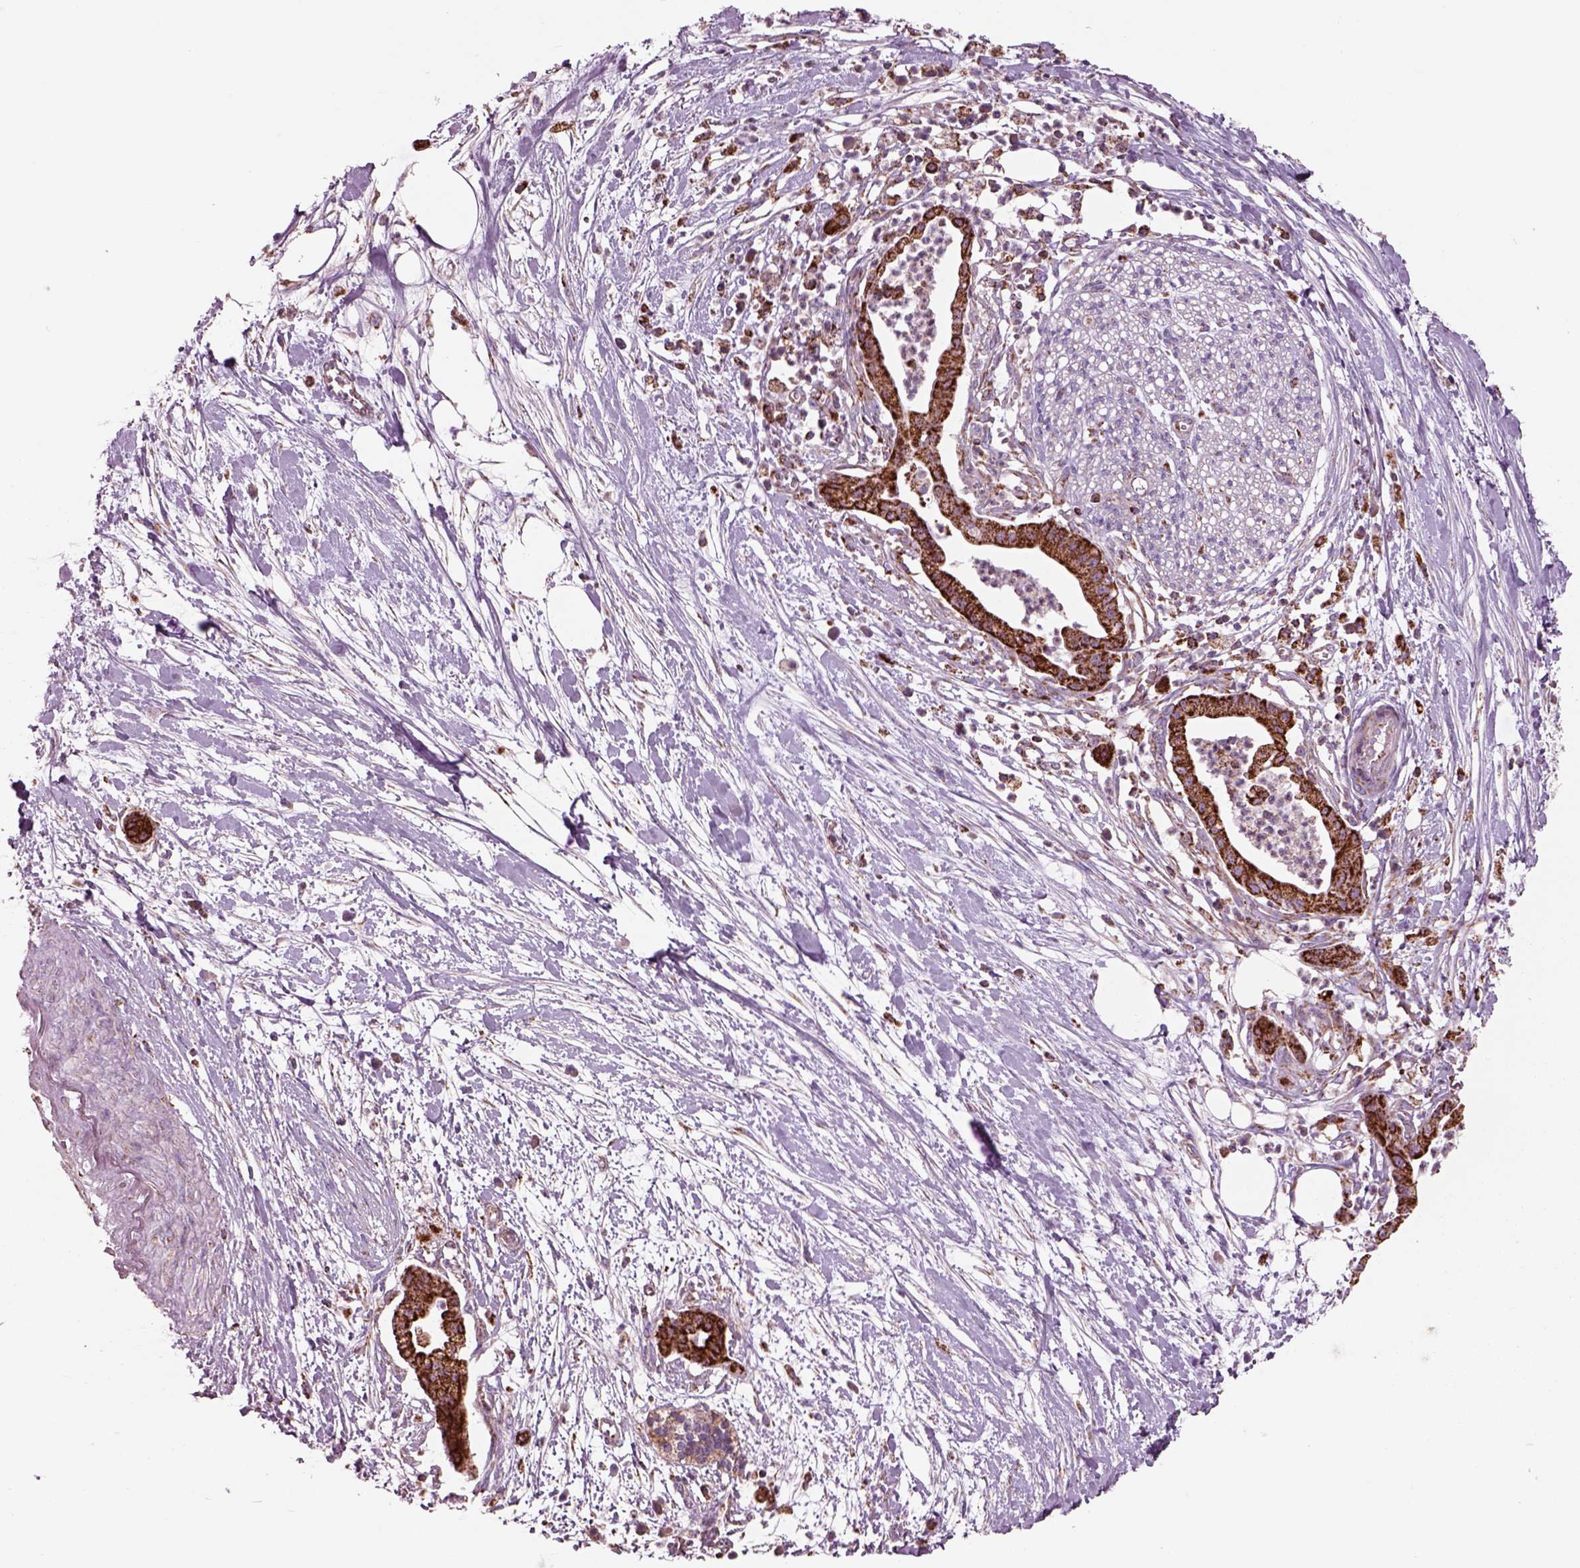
{"staining": {"intensity": "strong", "quantity": ">75%", "location": "cytoplasmic/membranous"}, "tissue": "pancreatic cancer", "cell_type": "Tumor cells", "image_type": "cancer", "snomed": [{"axis": "morphology", "description": "Normal tissue, NOS"}, {"axis": "morphology", "description": "Adenocarcinoma, NOS"}, {"axis": "topography", "description": "Lymph node"}, {"axis": "topography", "description": "Pancreas"}], "caption": "This is an image of immunohistochemistry staining of pancreatic cancer, which shows strong staining in the cytoplasmic/membranous of tumor cells.", "gene": "SLC25A24", "patient": {"sex": "female", "age": 58}}